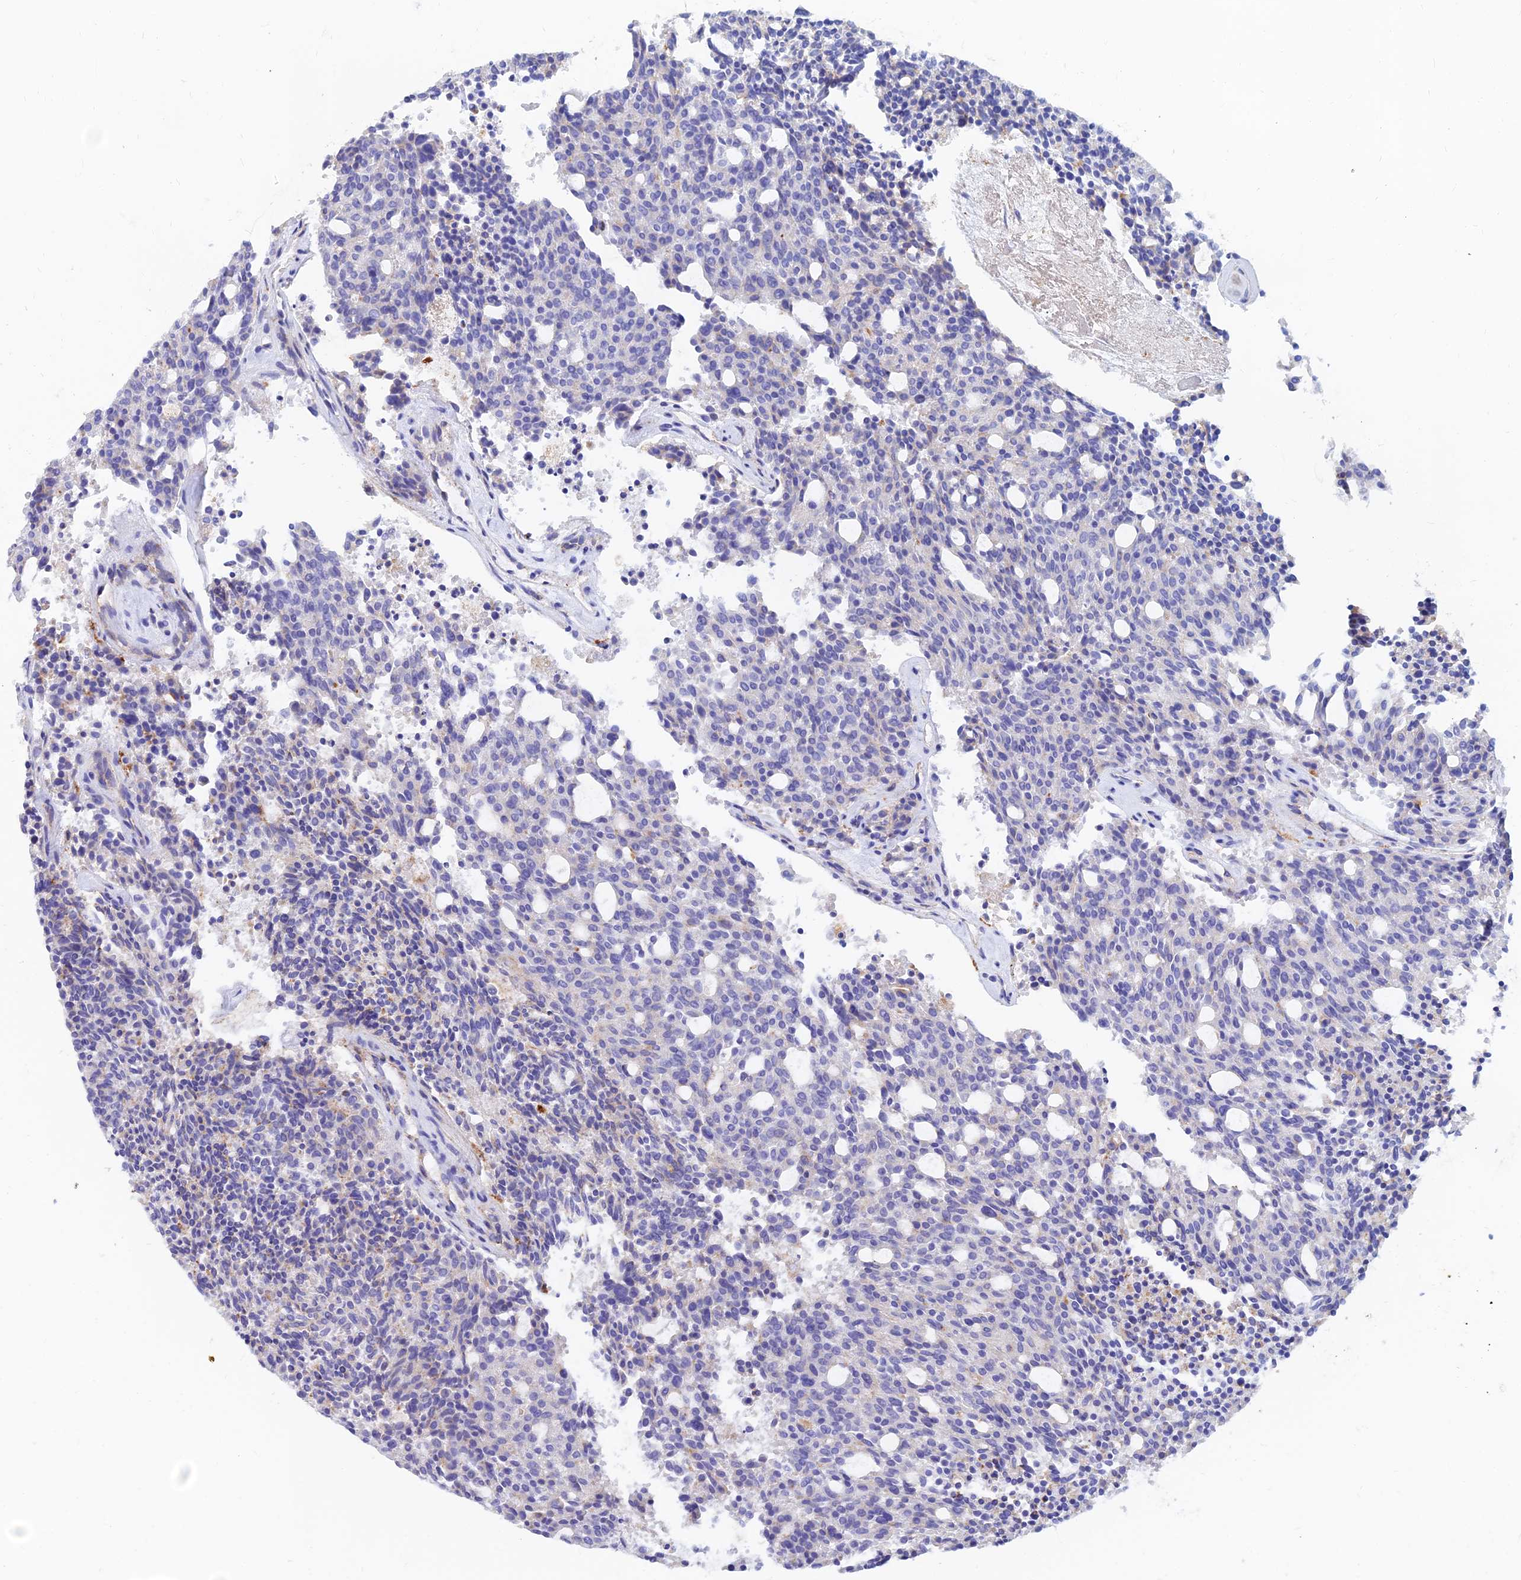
{"staining": {"intensity": "negative", "quantity": "none", "location": "none"}, "tissue": "carcinoid", "cell_type": "Tumor cells", "image_type": "cancer", "snomed": [{"axis": "morphology", "description": "Carcinoid, malignant, NOS"}, {"axis": "topography", "description": "Pancreas"}], "caption": "Immunohistochemical staining of human carcinoid shows no significant expression in tumor cells.", "gene": "SPNS1", "patient": {"sex": "female", "age": 54}}